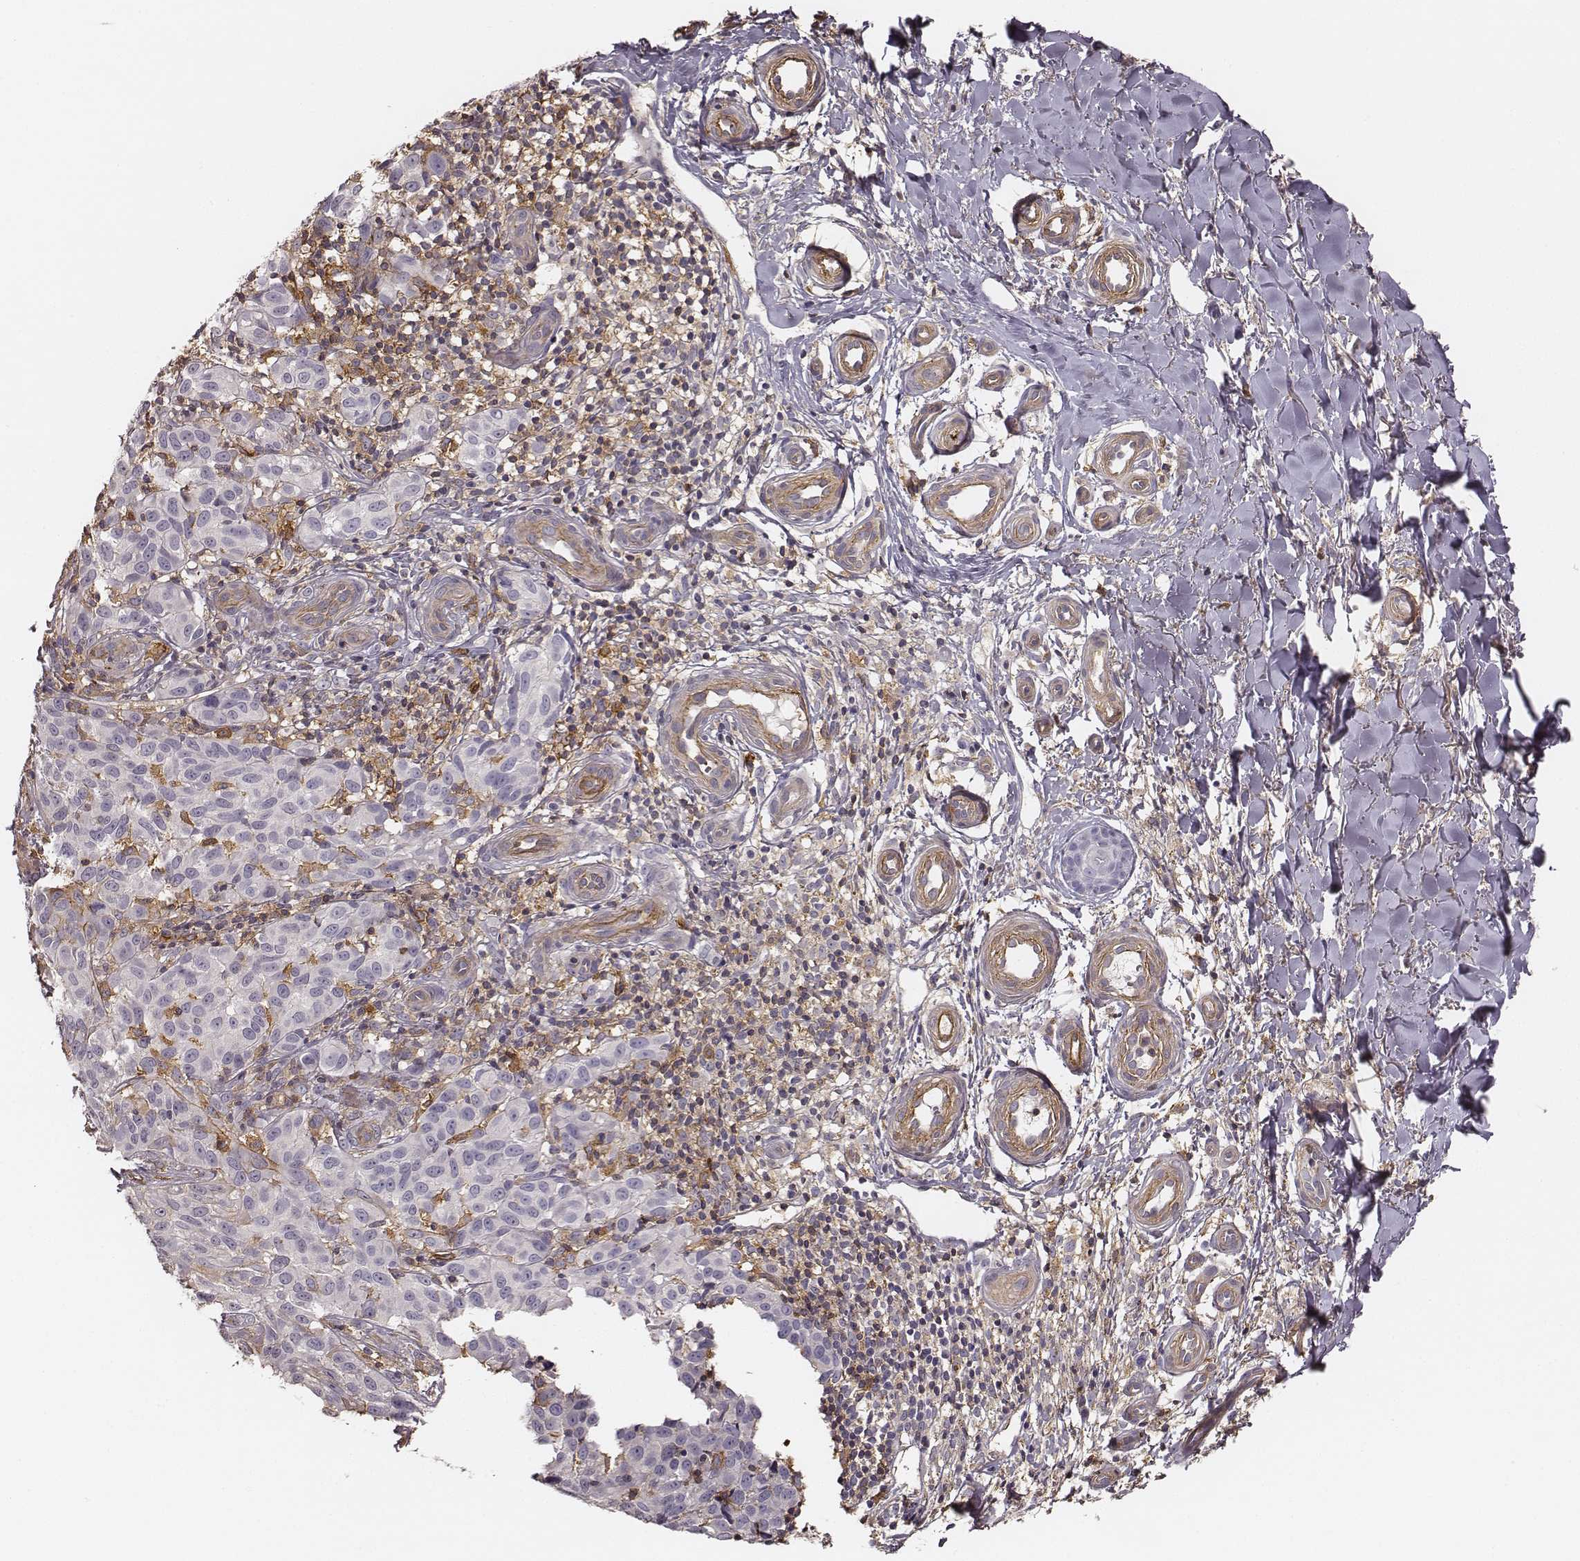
{"staining": {"intensity": "negative", "quantity": "none", "location": "none"}, "tissue": "melanoma", "cell_type": "Tumor cells", "image_type": "cancer", "snomed": [{"axis": "morphology", "description": "Malignant melanoma, NOS"}, {"axis": "topography", "description": "Skin"}], "caption": "Tumor cells are negative for brown protein staining in malignant melanoma. (Stains: DAB (3,3'-diaminobenzidine) IHC with hematoxylin counter stain, Microscopy: brightfield microscopy at high magnification).", "gene": "ZYX", "patient": {"sex": "female", "age": 53}}